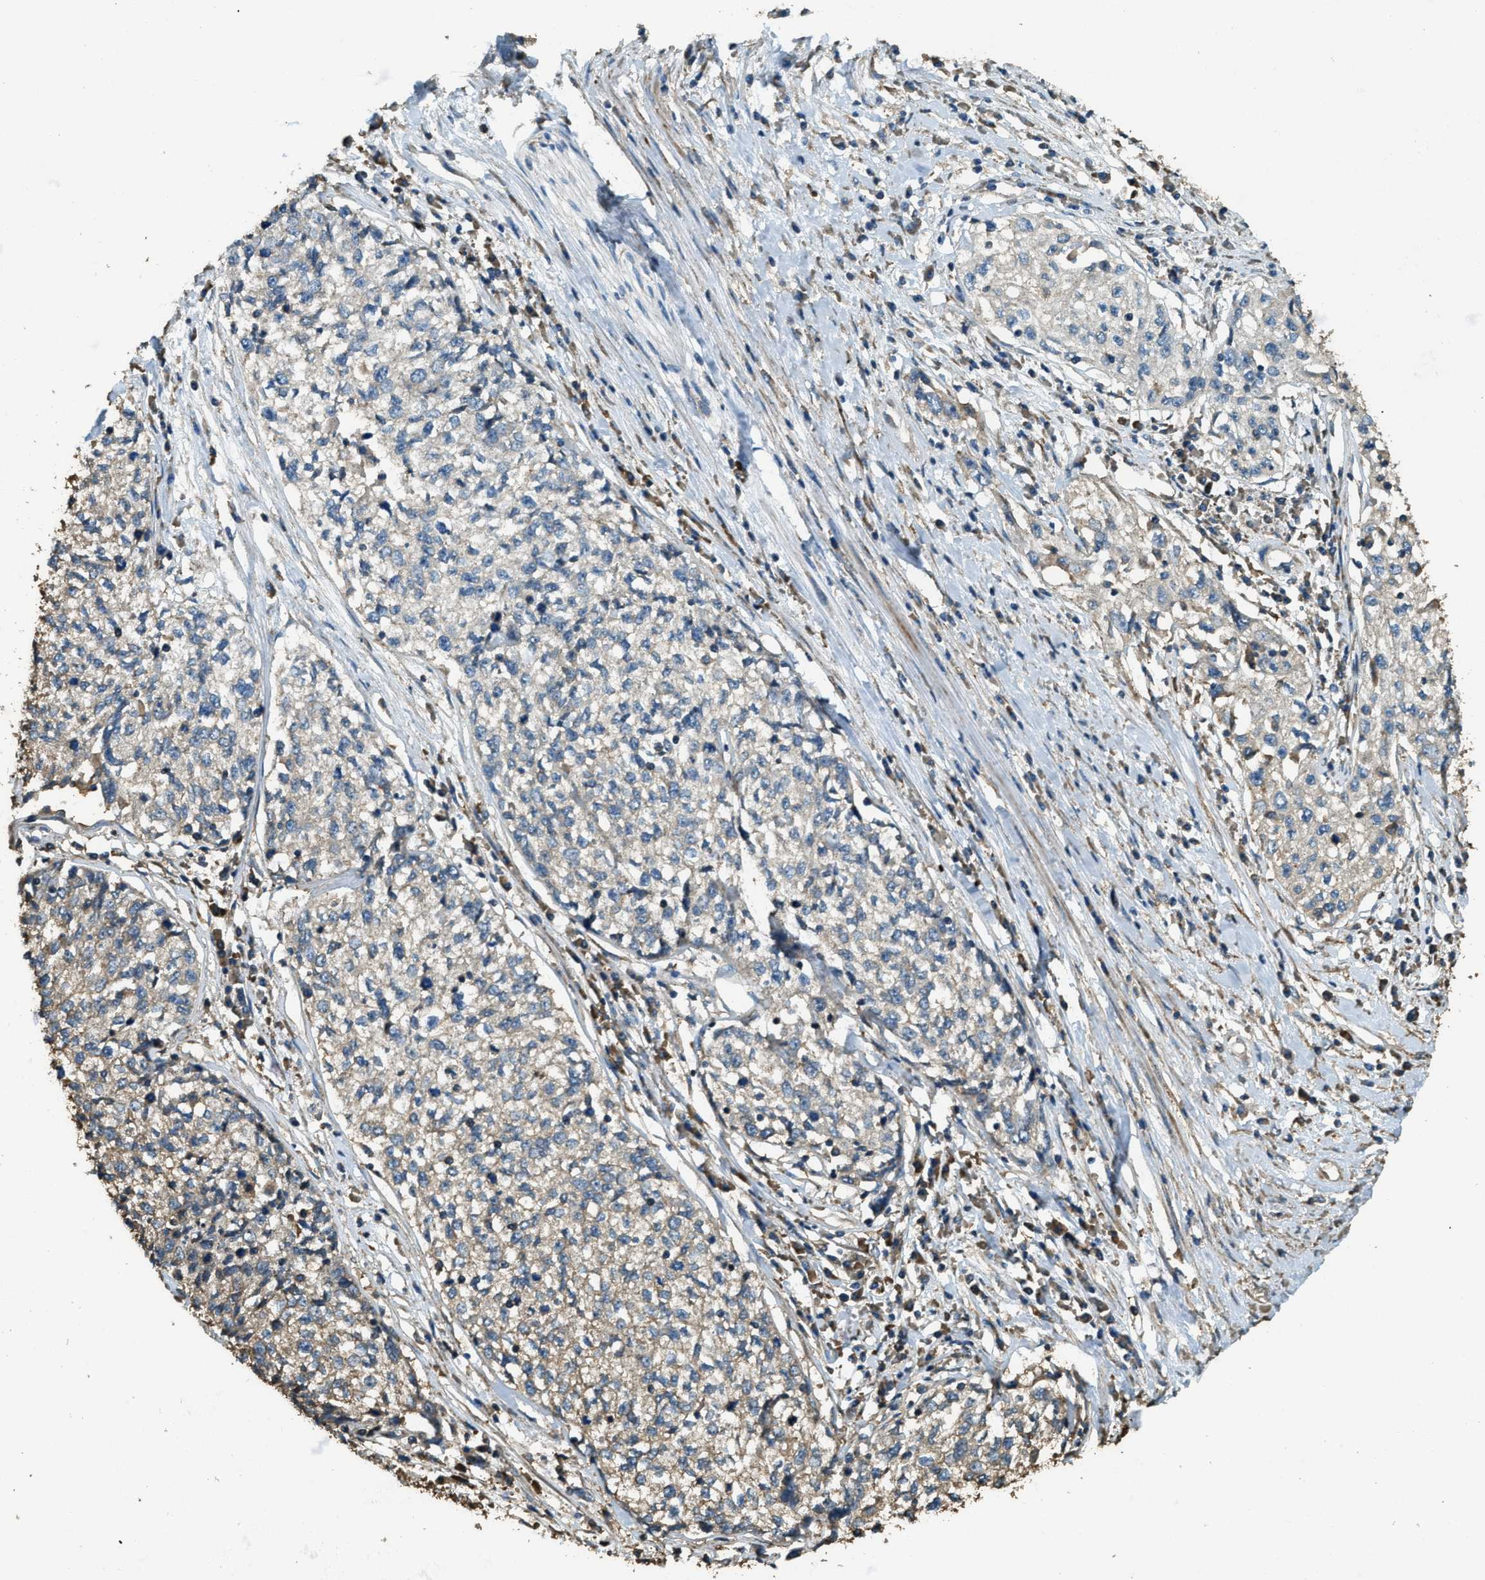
{"staining": {"intensity": "negative", "quantity": "none", "location": "none"}, "tissue": "cervical cancer", "cell_type": "Tumor cells", "image_type": "cancer", "snomed": [{"axis": "morphology", "description": "Squamous cell carcinoma, NOS"}, {"axis": "topography", "description": "Cervix"}], "caption": "Tumor cells are negative for brown protein staining in cervical squamous cell carcinoma.", "gene": "ERGIC1", "patient": {"sex": "female", "age": 57}}